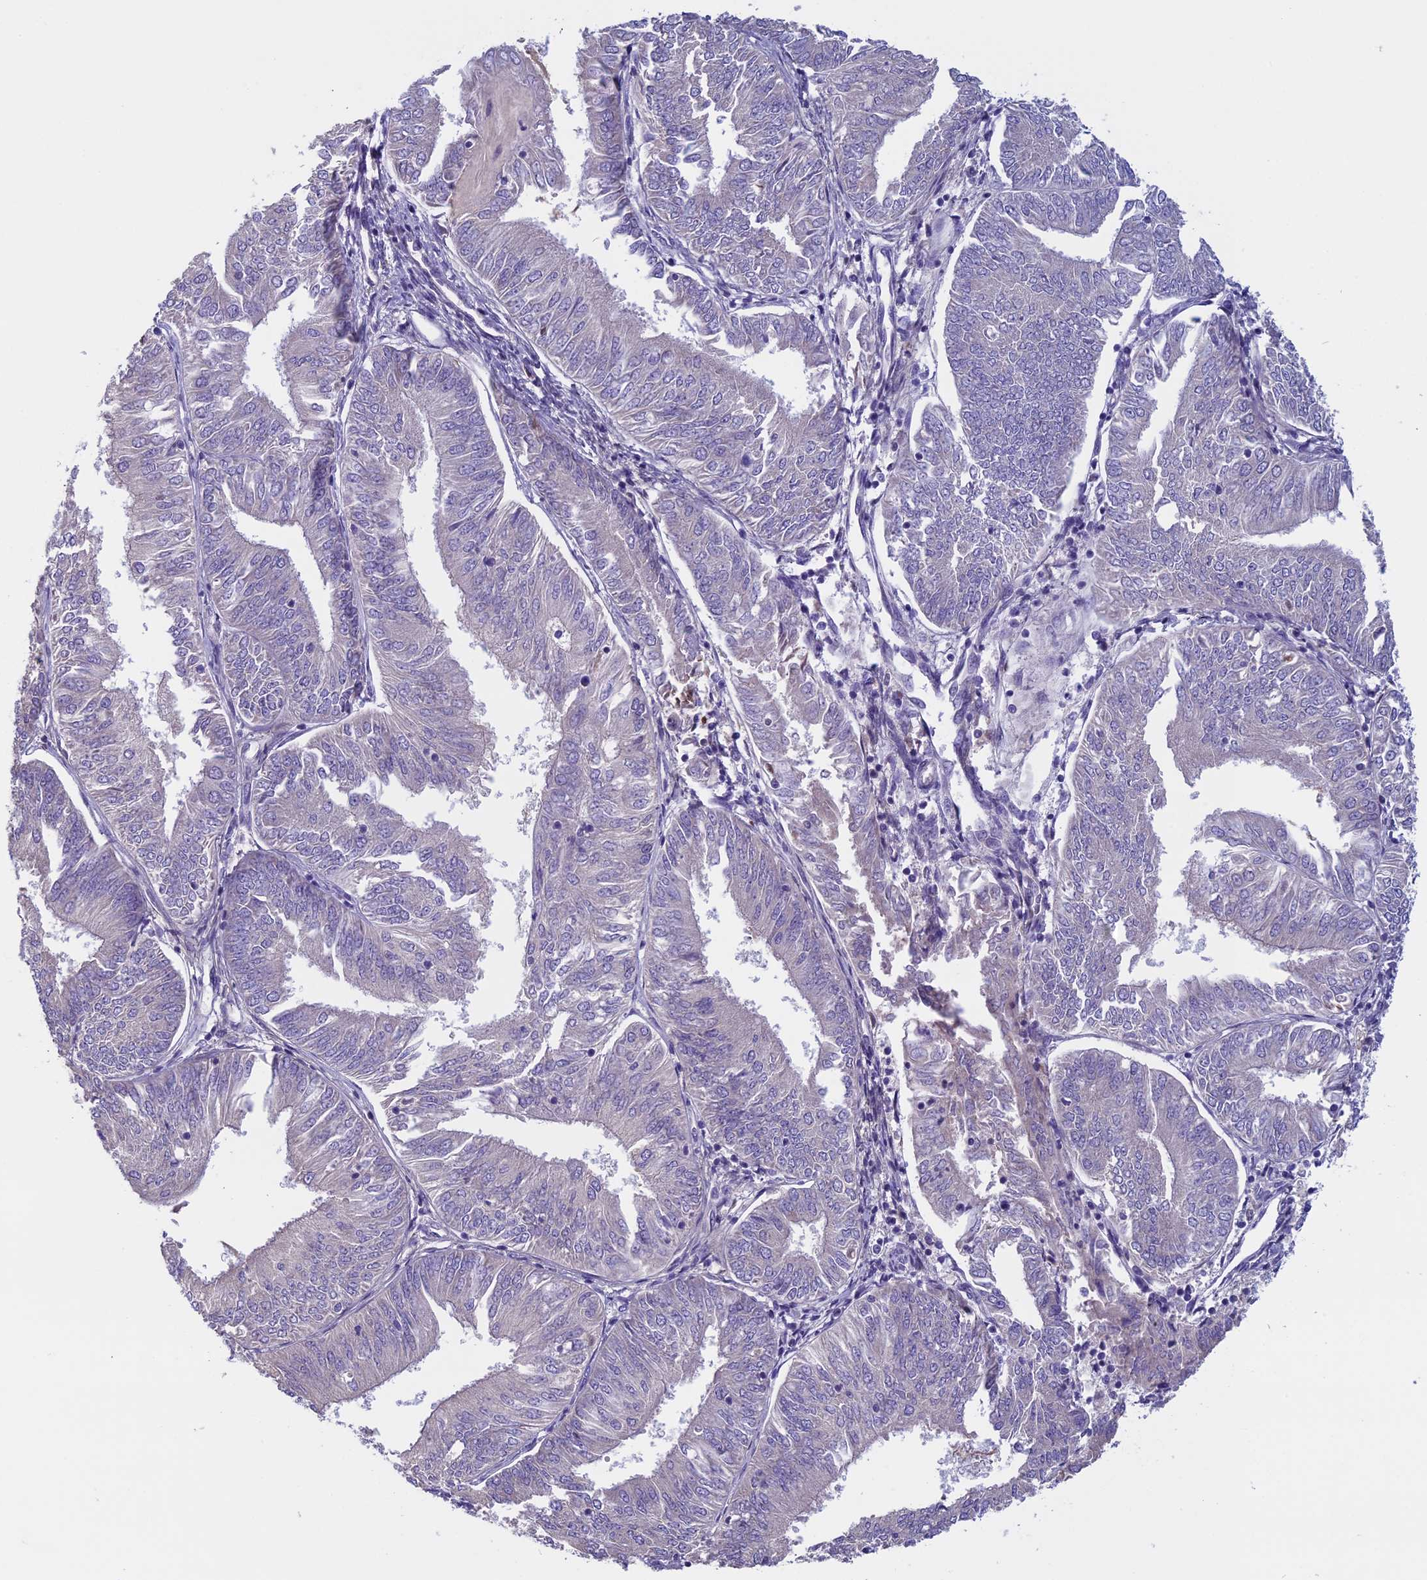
{"staining": {"intensity": "negative", "quantity": "none", "location": "none"}, "tissue": "endometrial cancer", "cell_type": "Tumor cells", "image_type": "cancer", "snomed": [{"axis": "morphology", "description": "Adenocarcinoma, NOS"}, {"axis": "topography", "description": "Endometrium"}], "caption": "Adenocarcinoma (endometrial) was stained to show a protein in brown. There is no significant staining in tumor cells.", "gene": "DCTN5", "patient": {"sex": "female", "age": 58}}